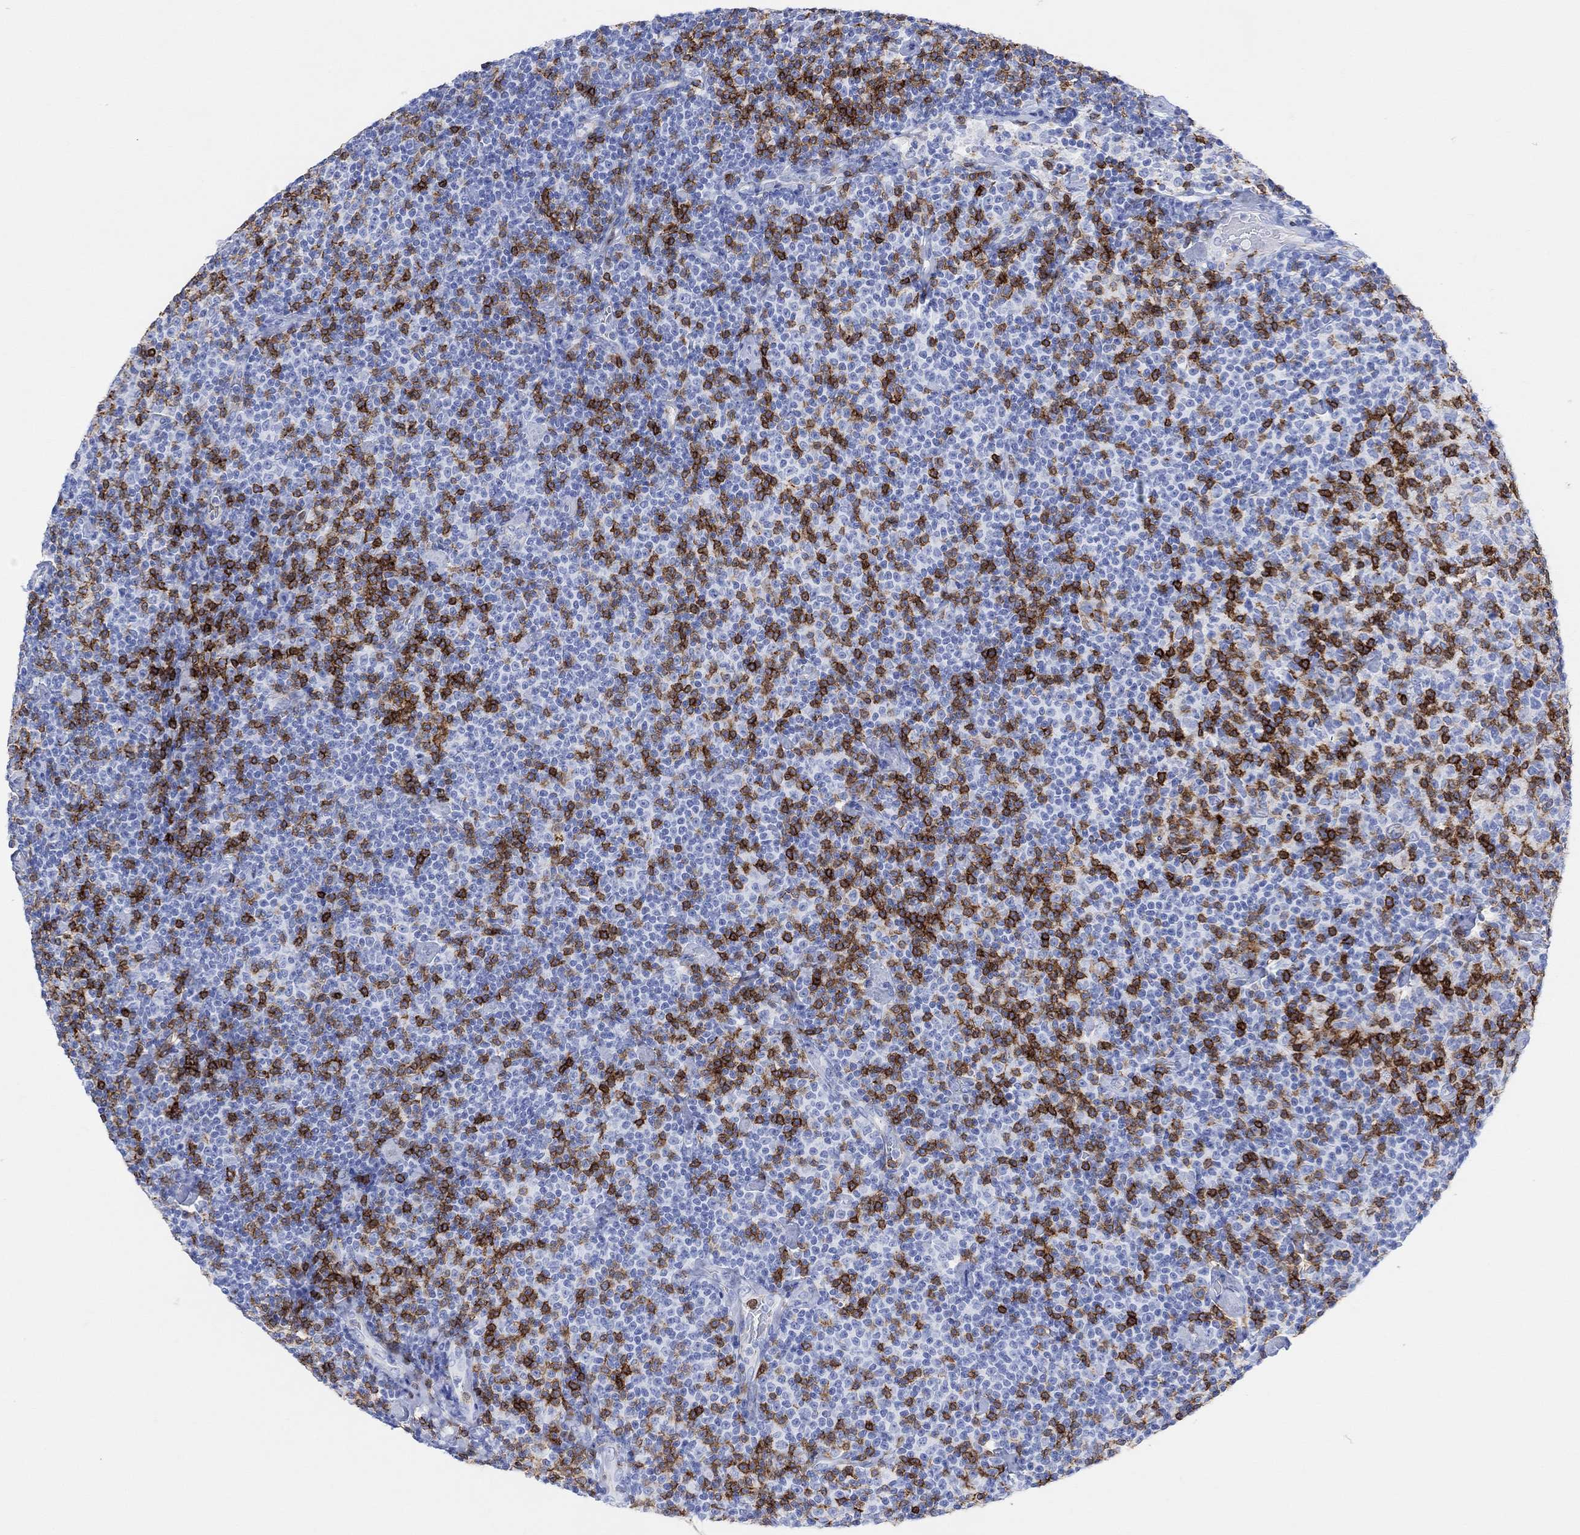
{"staining": {"intensity": "negative", "quantity": "none", "location": "none"}, "tissue": "lymphoma", "cell_type": "Tumor cells", "image_type": "cancer", "snomed": [{"axis": "morphology", "description": "Malignant lymphoma, non-Hodgkin's type, Low grade"}, {"axis": "topography", "description": "Lymph node"}], "caption": "The micrograph displays no staining of tumor cells in lymphoma.", "gene": "GPR65", "patient": {"sex": "male", "age": 81}}